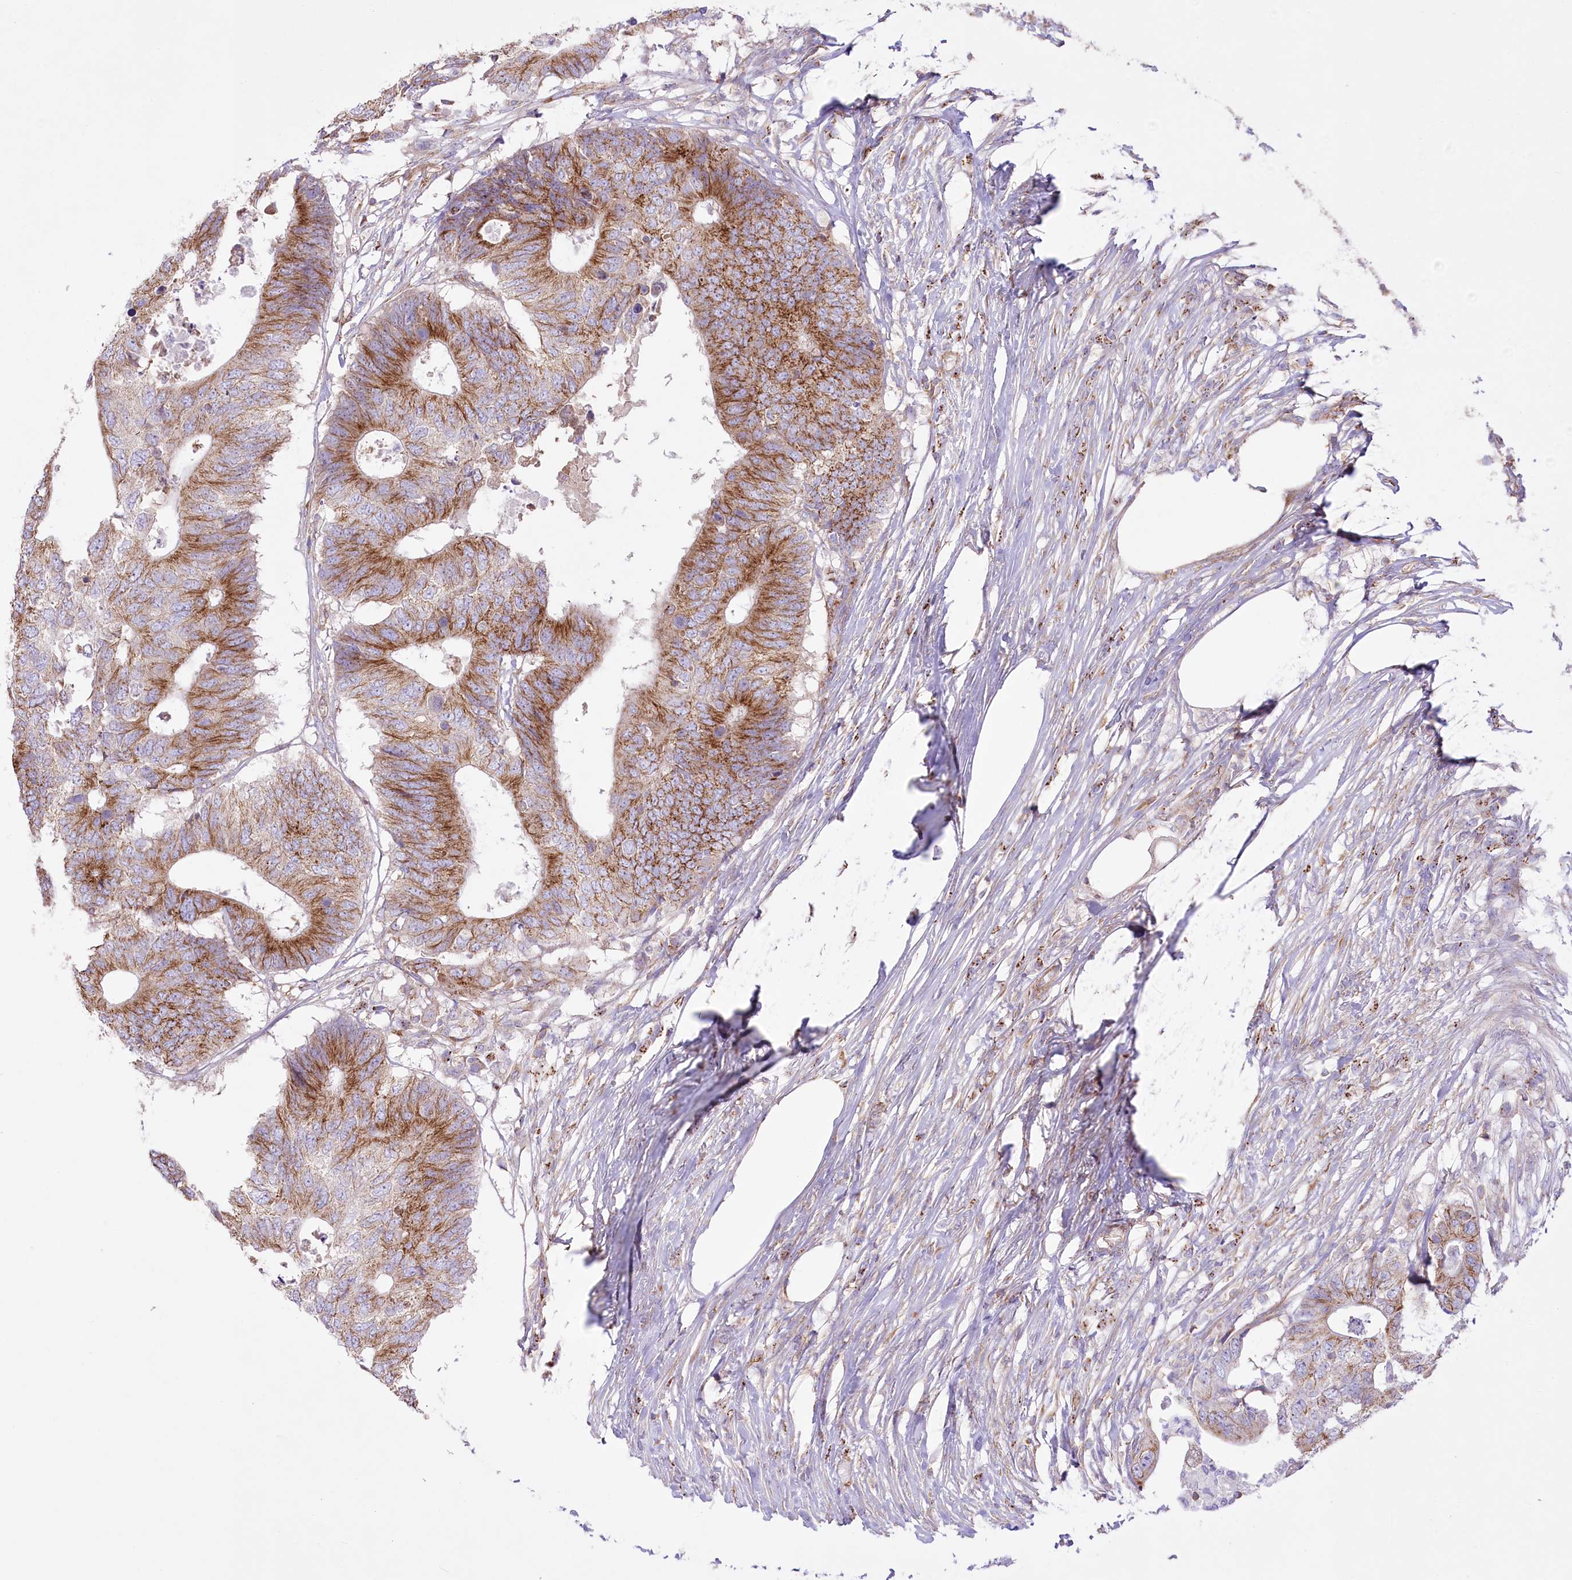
{"staining": {"intensity": "moderate", "quantity": ">75%", "location": "cytoplasmic/membranous"}, "tissue": "colorectal cancer", "cell_type": "Tumor cells", "image_type": "cancer", "snomed": [{"axis": "morphology", "description": "Adenocarcinoma, NOS"}, {"axis": "topography", "description": "Colon"}], "caption": "Protein staining of adenocarcinoma (colorectal) tissue exhibits moderate cytoplasmic/membranous positivity in approximately >75% of tumor cells.", "gene": "FAM216A", "patient": {"sex": "male", "age": 71}}